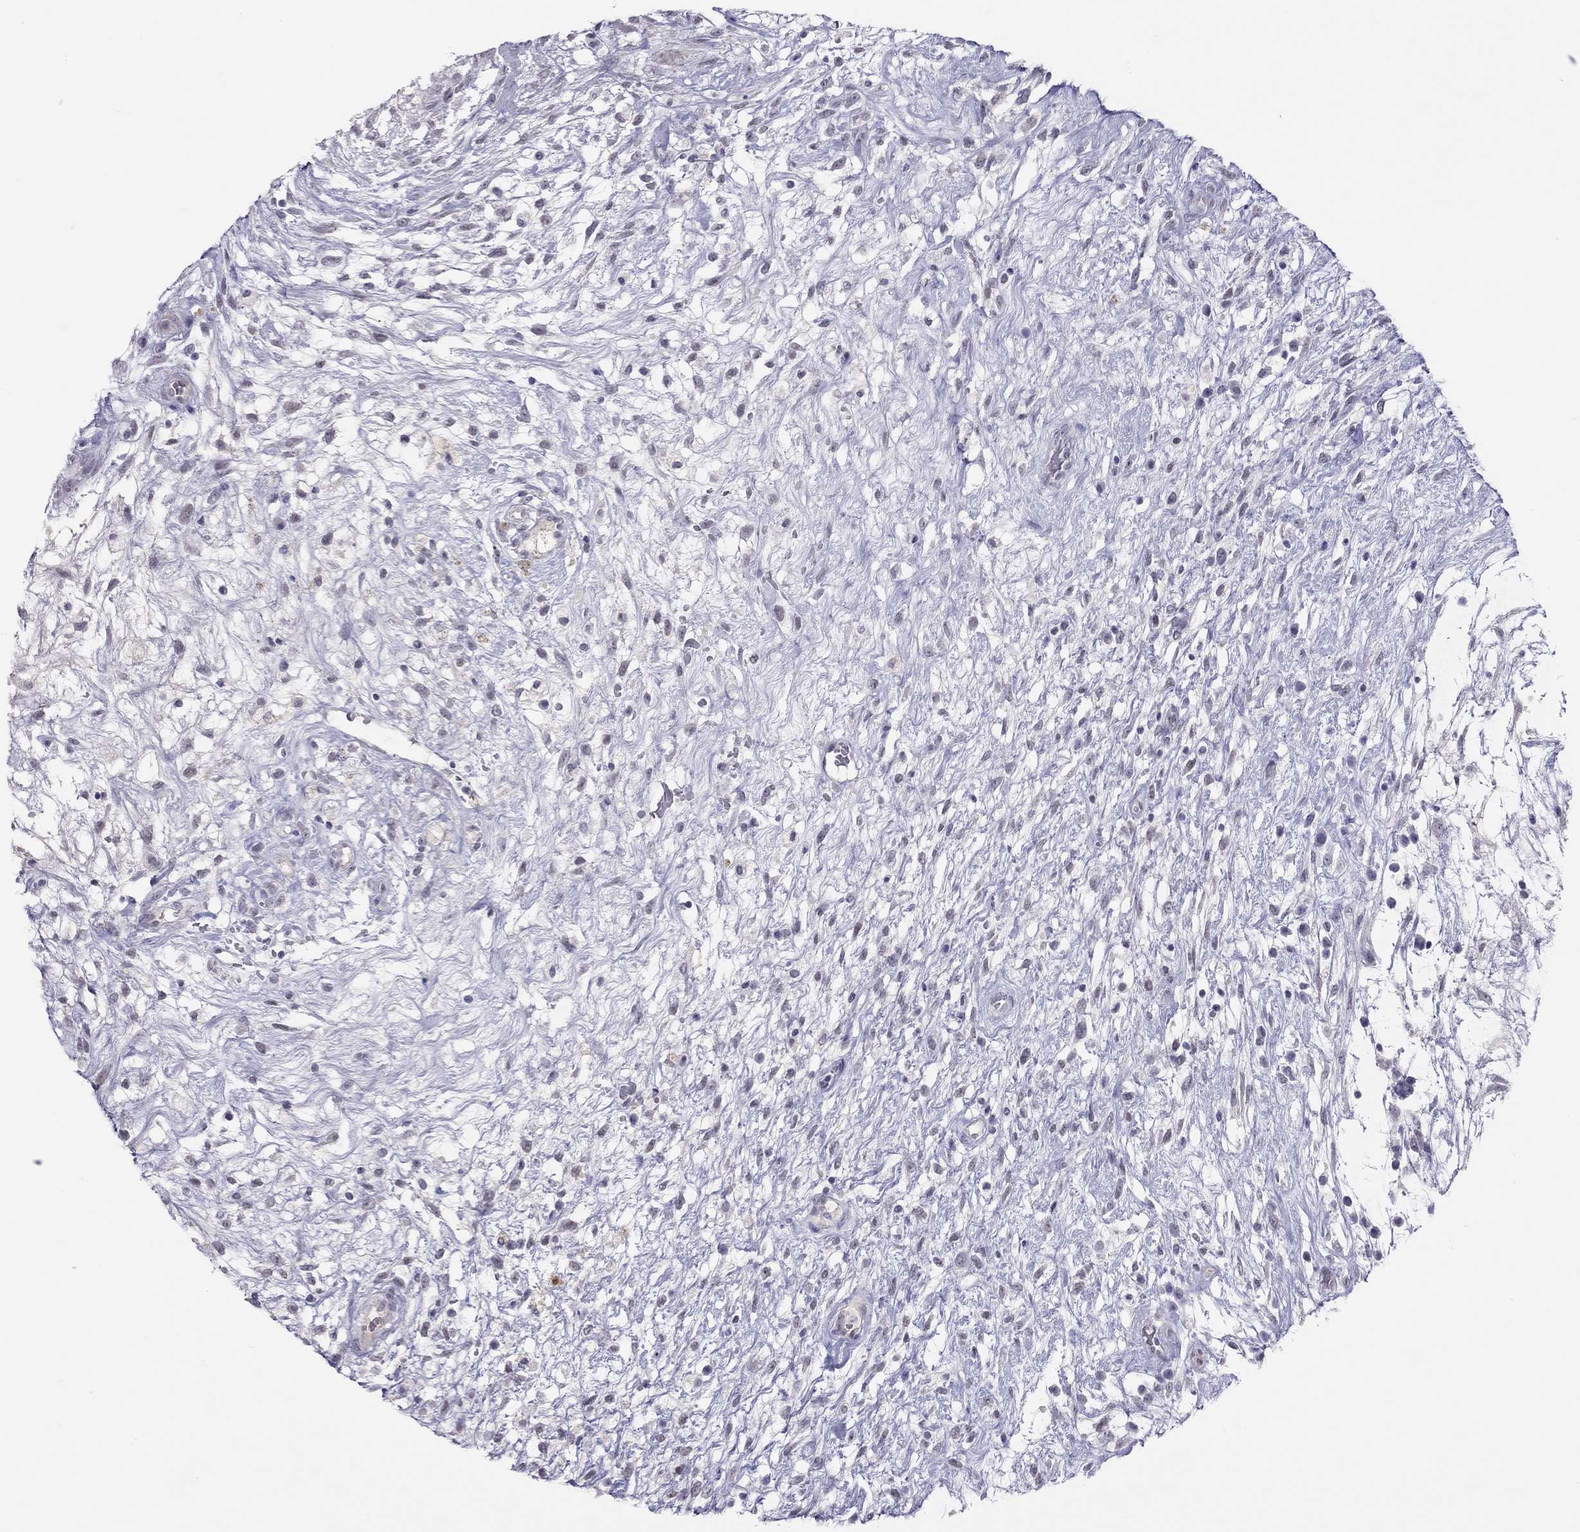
{"staining": {"intensity": "negative", "quantity": "none", "location": "none"}, "tissue": "testis cancer", "cell_type": "Tumor cells", "image_type": "cancer", "snomed": [{"axis": "morphology", "description": "Normal tissue, NOS"}, {"axis": "morphology", "description": "Carcinoma, Embryonal, NOS"}, {"axis": "topography", "description": "Testis"}], "caption": "This is an immunohistochemistry photomicrograph of embryonal carcinoma (testis). There is no positivity in tumor cells.", "gene": "JHY", "patient": {"sex": "male", "age": 32}}